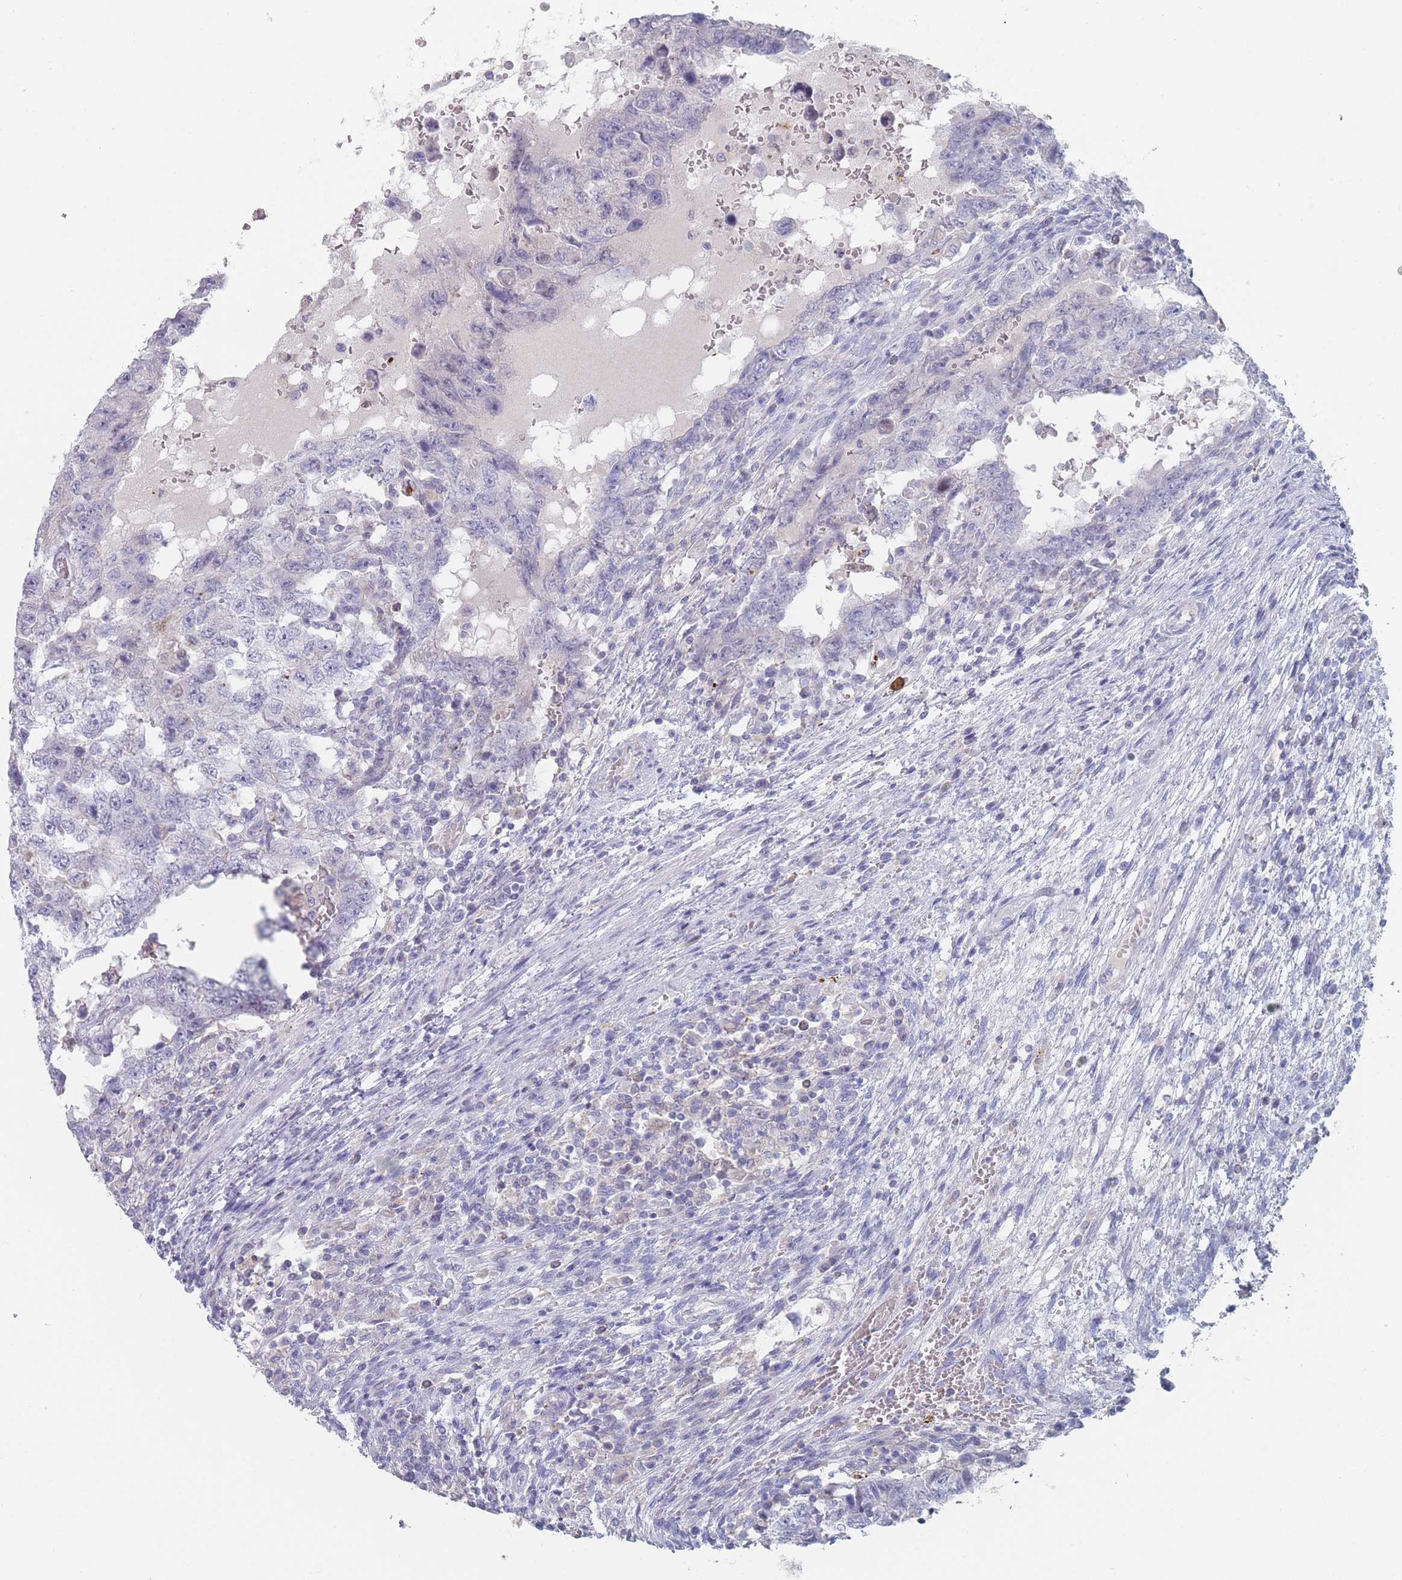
{"staining": {"intensity": "negative", "quantity": "none", "location": "none"}, "tissue": "testis cancer", "cell_type": "Tumor cells", "image_type": "cancer", "snomed": [{"axis": "morphology", "description": "Carcinoma, Embryonal, NOS"}, {"axis": "topography", "description": "Testis"}], "caption": "Tumor cells are negative for brown protein staining in embryonal carcinoma (testis). (Brightfield microscopy of DAB (3,3'-diaminobenzidine) IHC at high magnification).", "gene": "ATP1A3", "patient": {"sex": "male", "age": 26}}